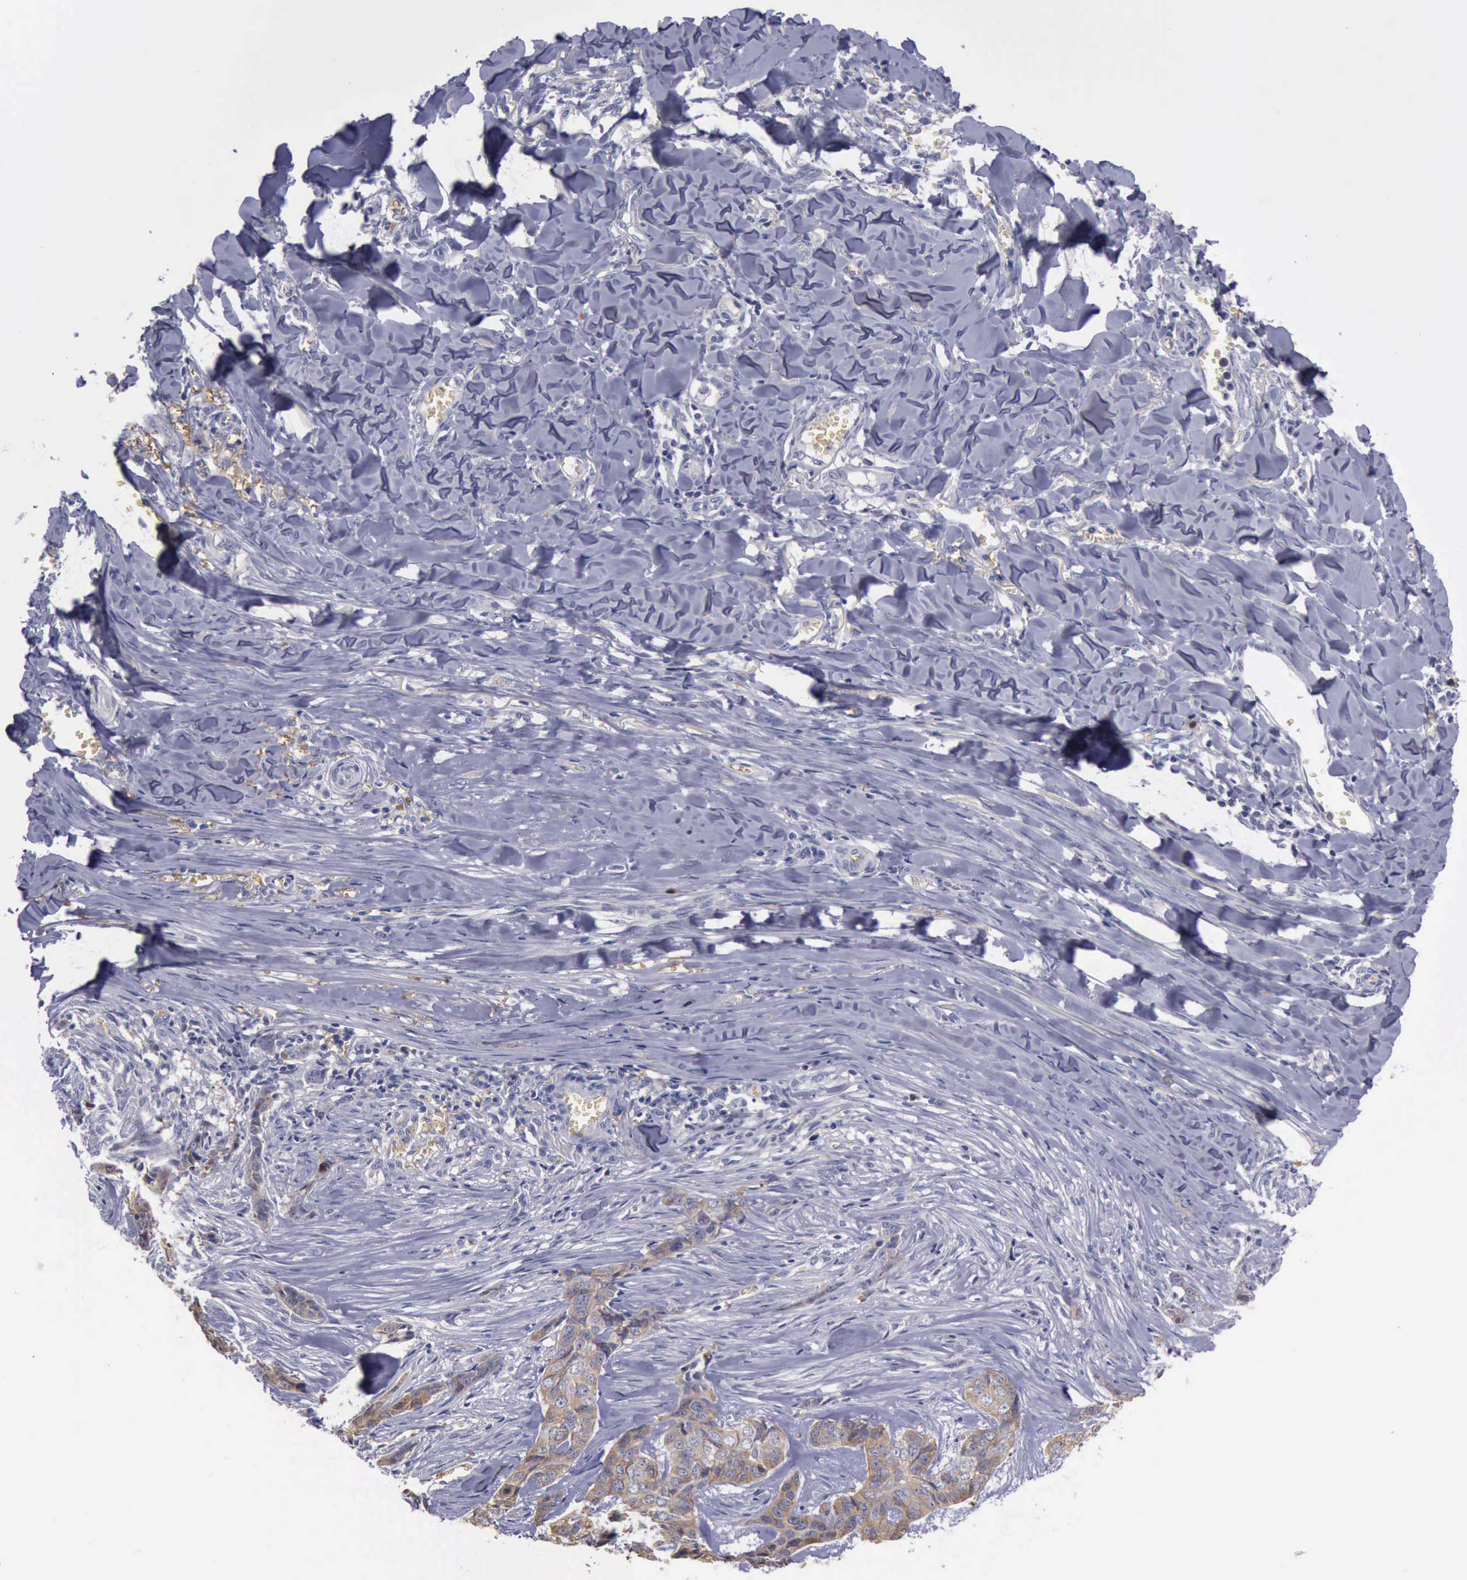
{"staining": {"intensity": "moderate", "quantity": ">75%", "location": "cytoplasmic/membranous"}, "tissue": "skin cancer", "cell_type": "Tumor cells", "image_type": "cancer", "snomed": [{"axis": "morphology", "description": "Normal tissue, NOS"}, {"axis": "morphology", "description": "Basal cell carcinoma"}, {"axis": "topography", "description": "Skin"}], "caption": "IHC photomicrograph of neoplastic tissue: basal cell carcinoma (skin) stained using immunohistochemistry (IHC) demonstrates medium levels of moderate protein expression localized specifically in the cytoplasmic/membranous of tumor cells, appearing as a cytoplasmic/membranous brown color.", "gene": "CEP128", "patient": {"sex": "female", "age": 65}}